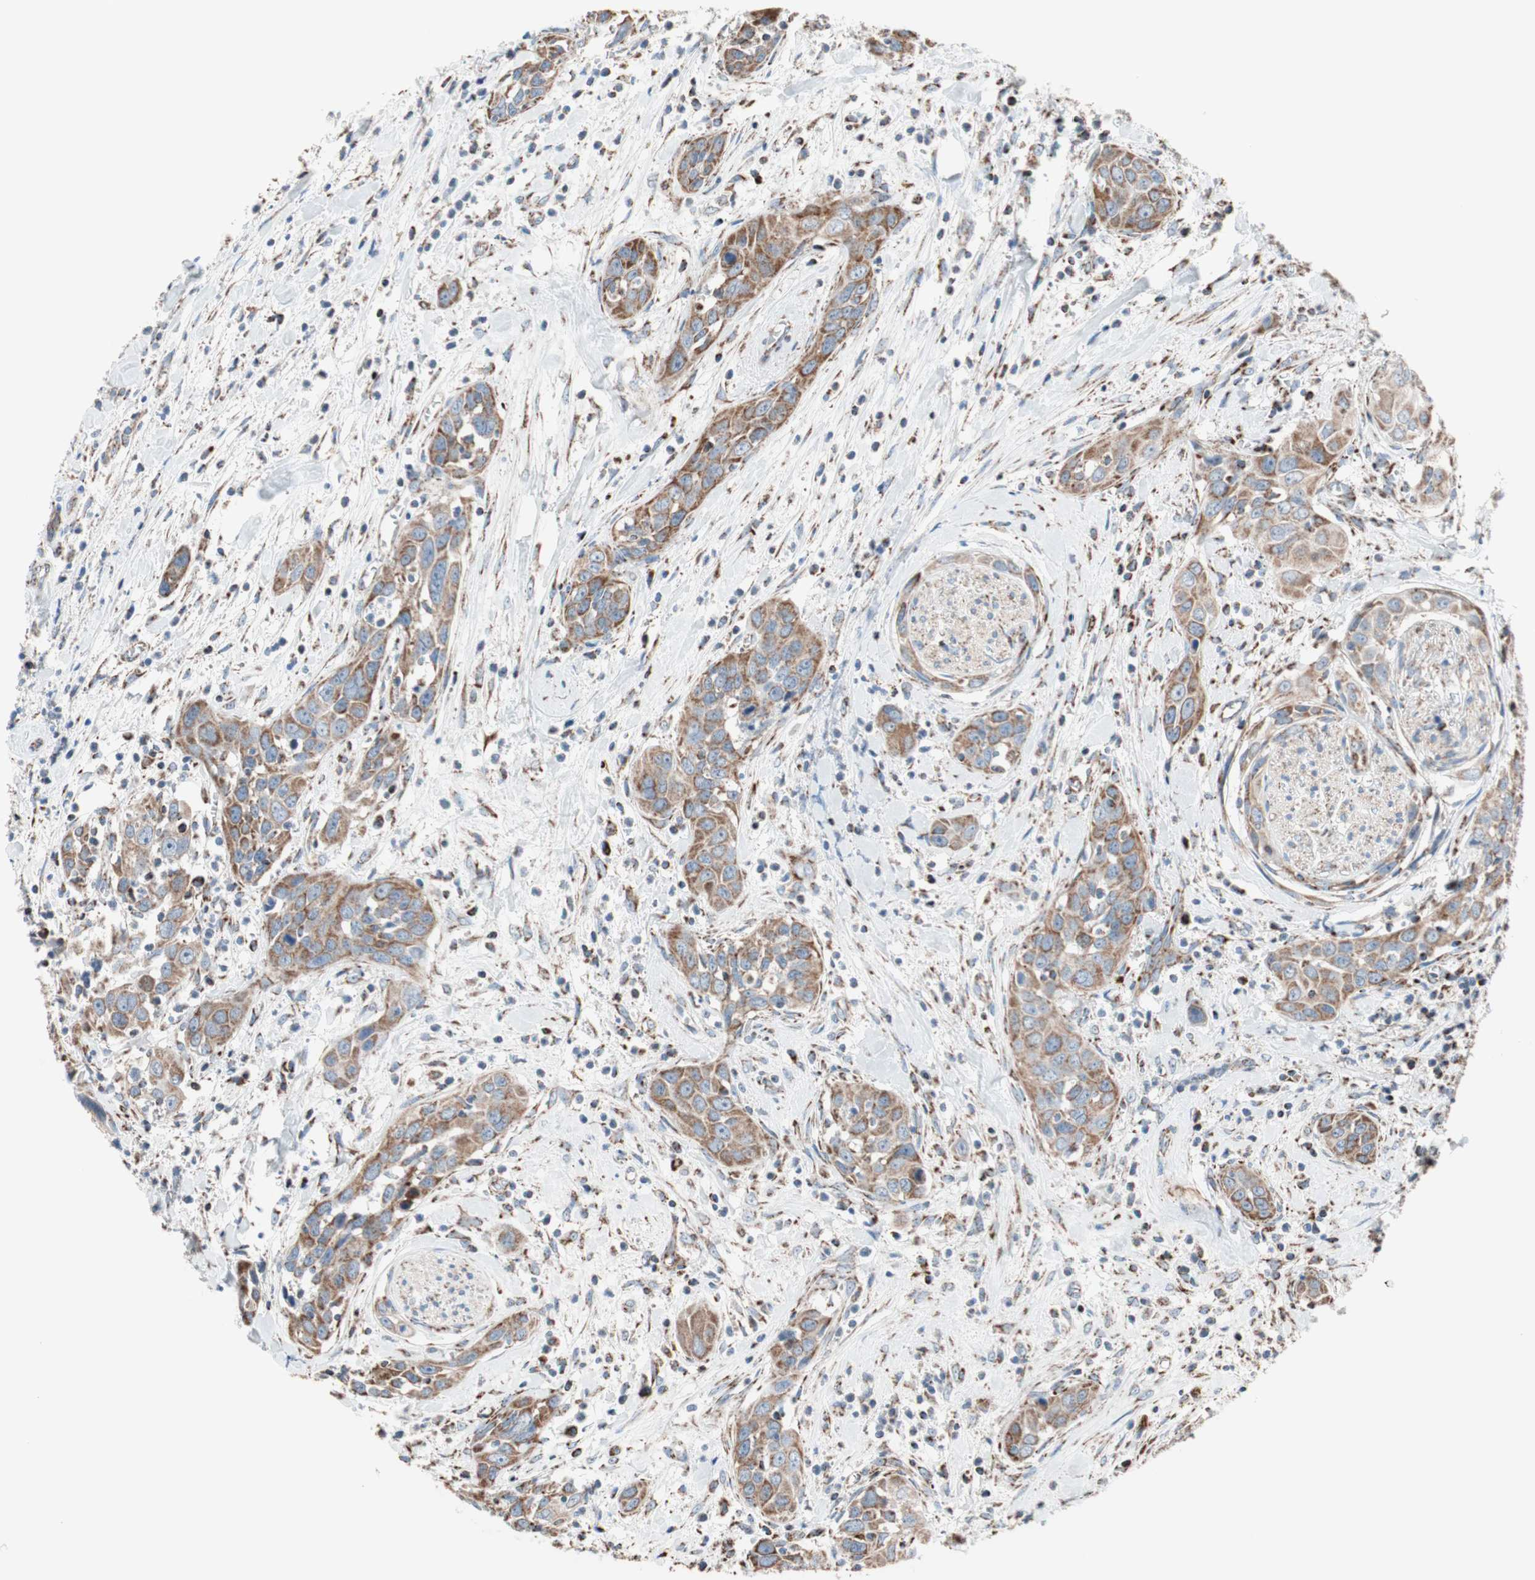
{"staining": {"intensity": "moderate", "quantity": ">75%", "location": "cytoplasmic/membranous"}, "tissue": "head and neck cancer", "cell_type": "Tumor cells", "image_type": "cancer", "snomed": [{"axis": "morphology", "description": "Squamous cell carcinoma, NOS"}, {"axis": "topography", "description": "Oral tissue"}, {"axis": "topography", "description": "Head-Neck"}], "caption": "Head and neck cancer (squamous cell carcinoma) stained with immunohistochemistry shows moderate cytoplasmic/membranous staining in approximately >75% of tumor cells. The staining was performed using DAB (3,3'-diaminobenzidine), with brown indicating positive protein expression. Nuclei are stained blue with hematoxylin.", "gene": "PCSK4", "patient": {"sex": "female", "age": 50}}